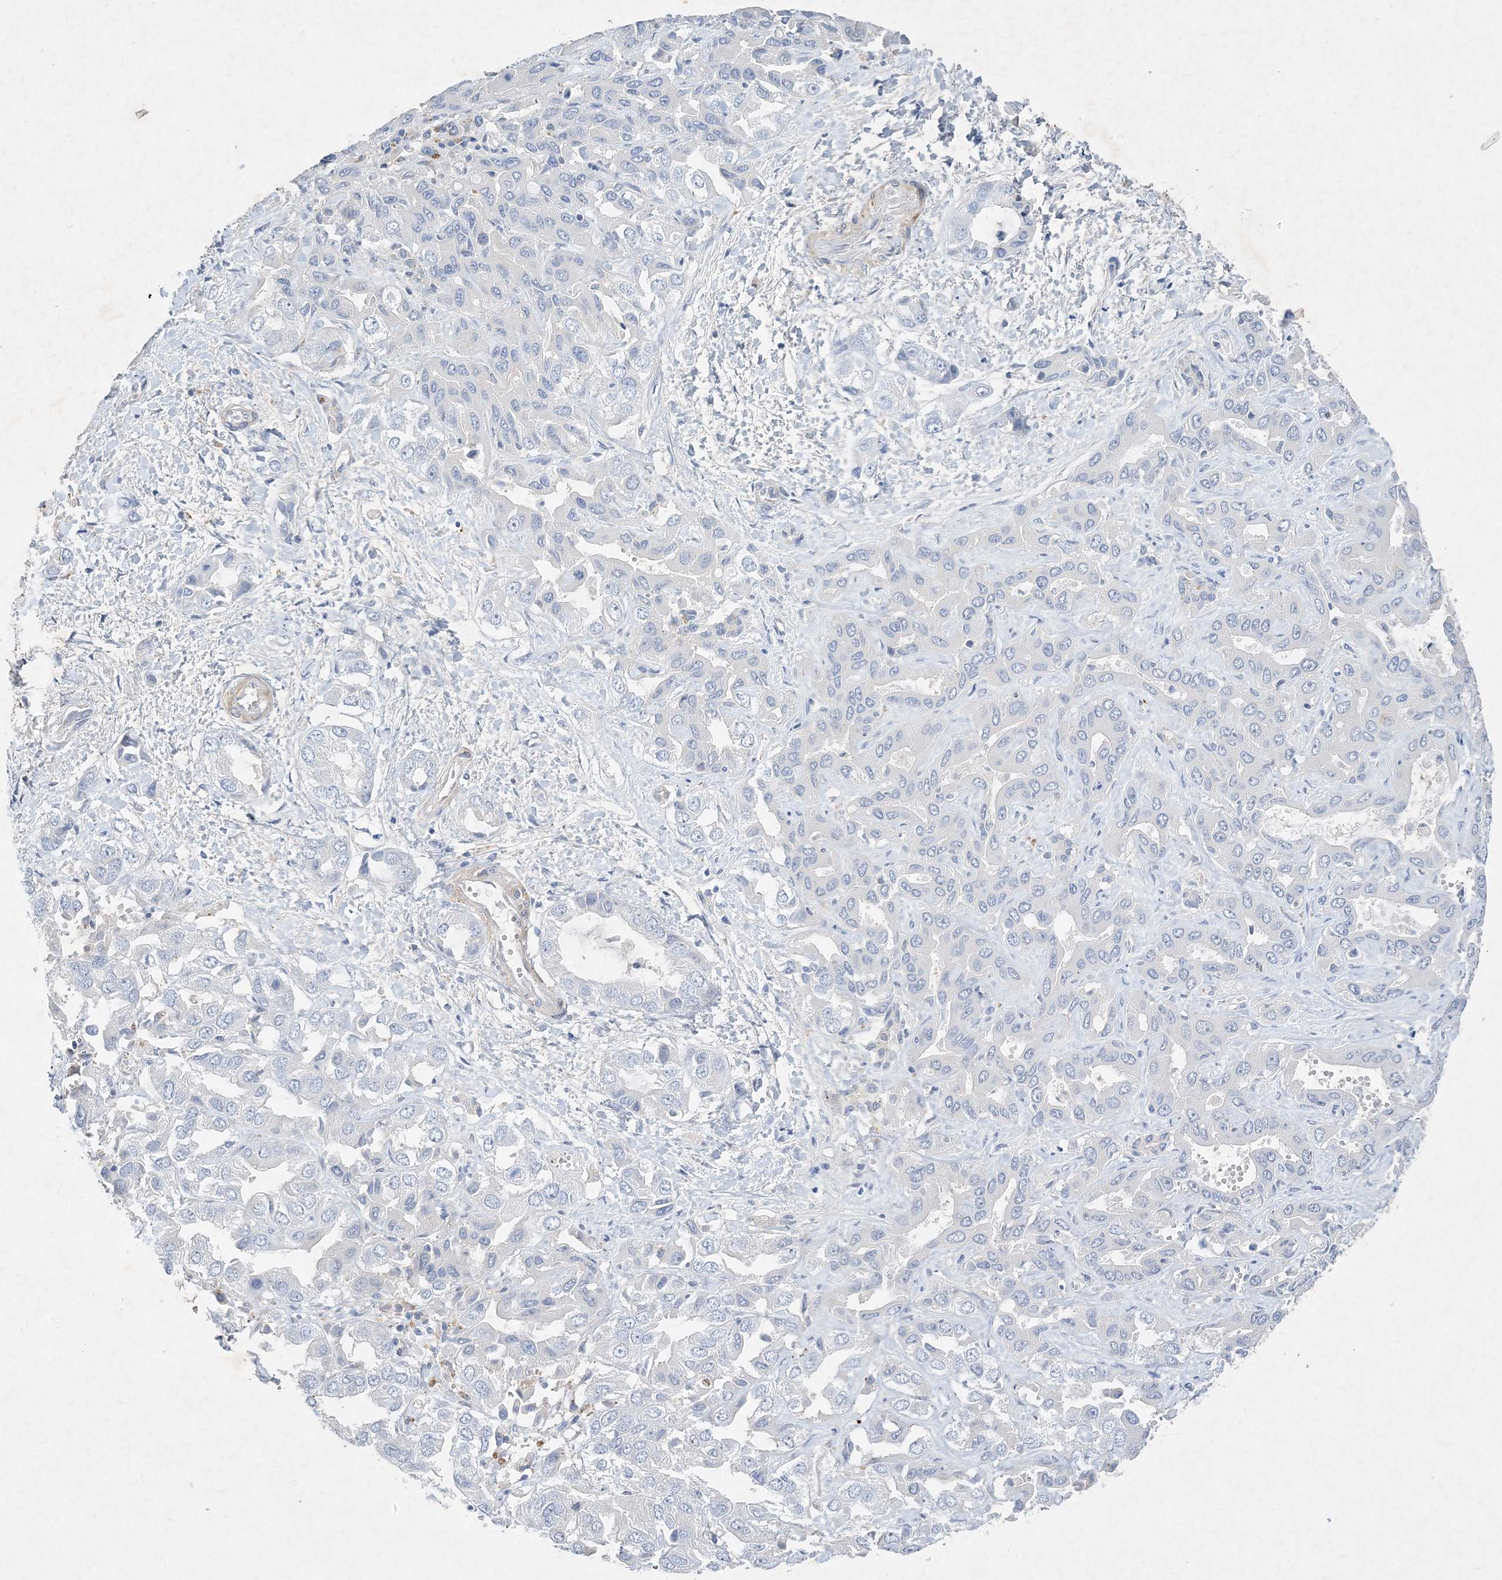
{"staining": {"intensity": "negative", "quantity": "none", "location": "none"}, "tissue": "liver cancer", "cell_type": "Tumor cells", "image_type": "cancer", "snomed": [{"axis": "morphology", "description": "Cholangiocarcinoma"}, {"axis": "topography", "description": "Liver"}], "caption": "IHC of liver cholangiocarcinoma exhibits no positivity in tumor cells.", "gene": "C11orf58", "patient": {"sex": "female", "age": 52}}